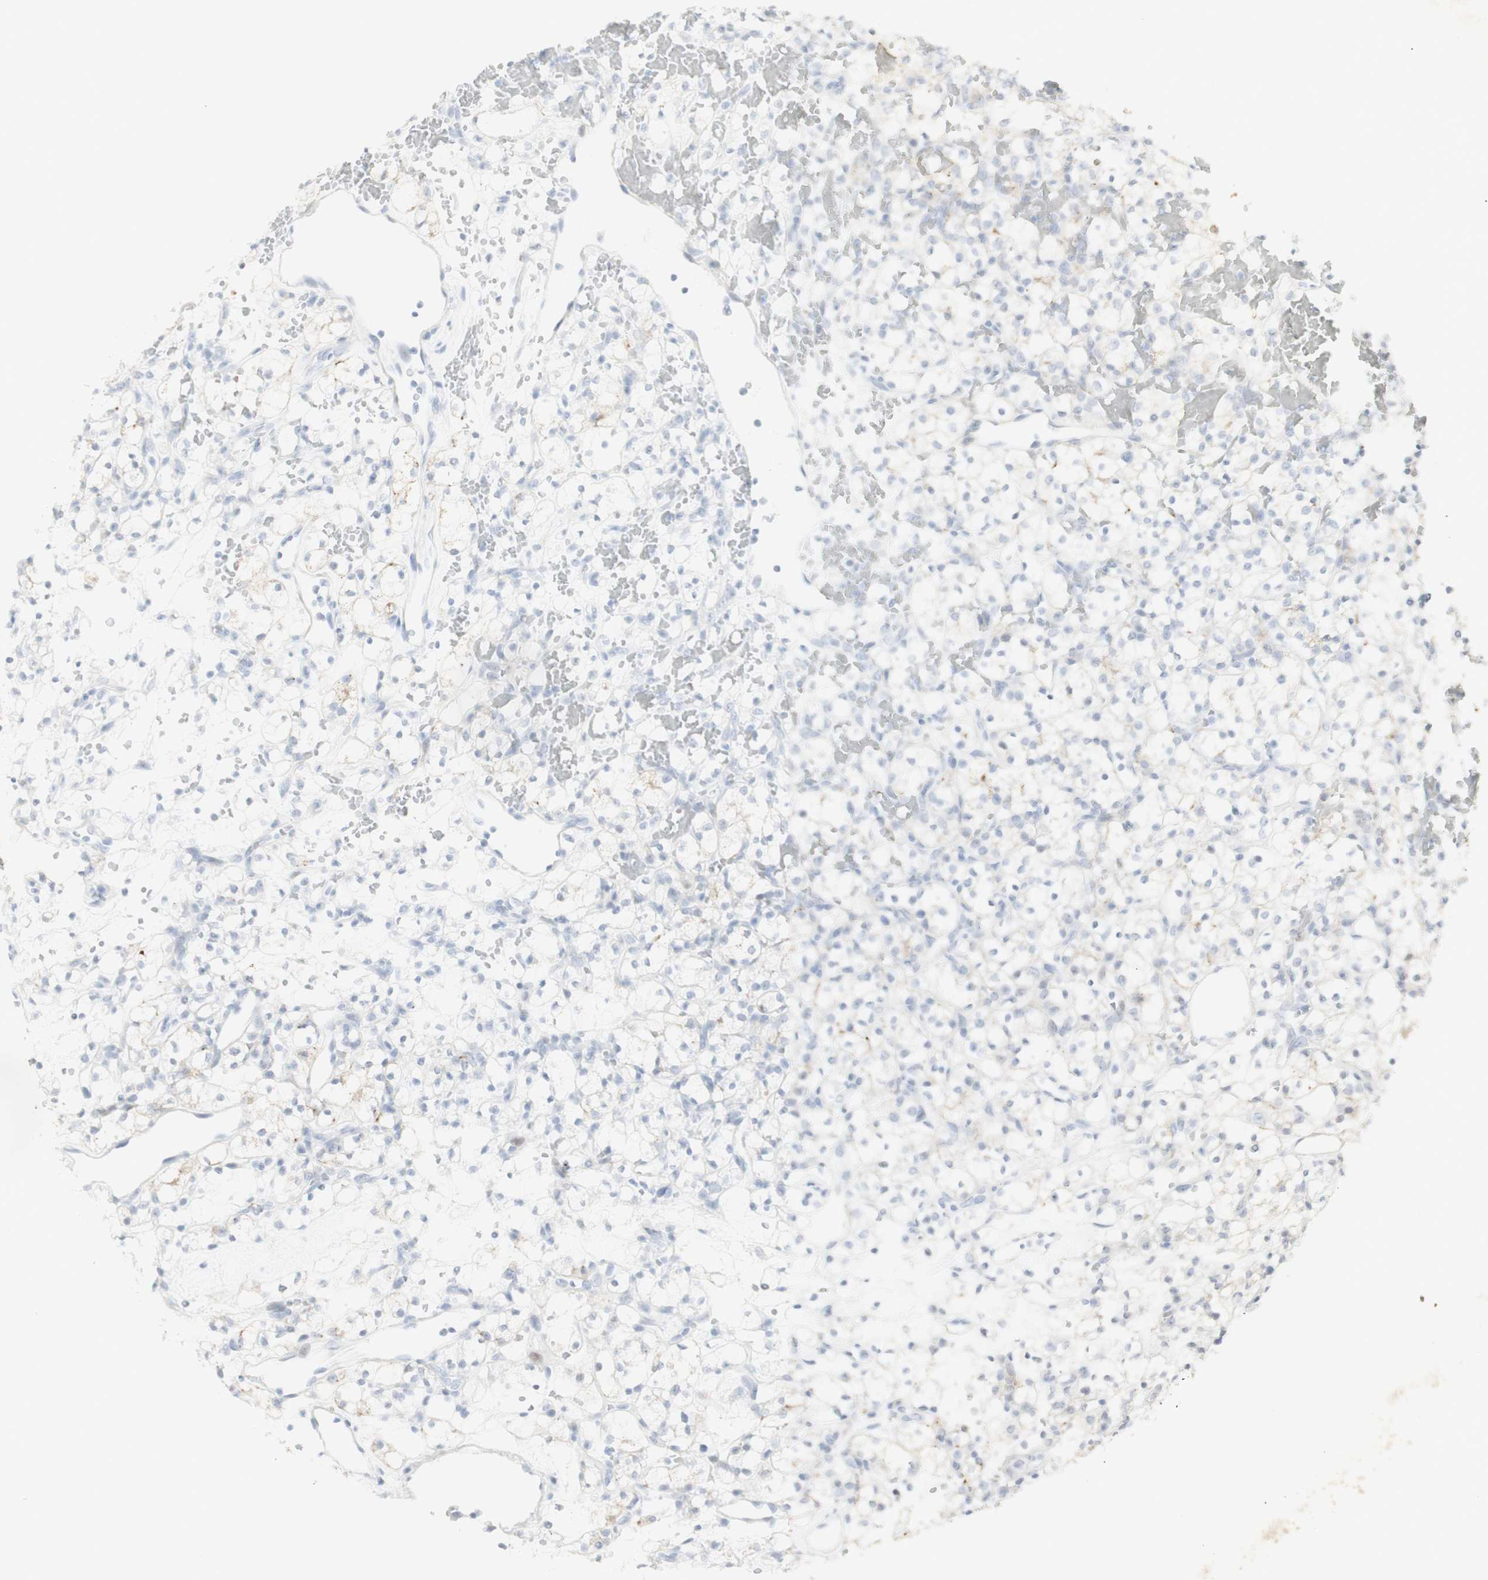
{"staining": {"intensity": "negative", "quantity": "none", "location": "none"}, "tissue": "renal cancer", "cell_type": "Tumor cells", "image_type": "cancer", "snomed": [{"axis": "morphology", "description": "Adenocarcinoma, NOS"}, {"axis": "topography", "description": "Kidney"}], "caption": "This photomicrograph is of renal adenocarcinoma stained with immunohistochemistry to label a protein in brown with the nuclei are counter-stained blue. There is no staining in tumor cells. Nuclei are stained in blue.", "gene": "NDST4", "patient": {"sex": "female", "age": 60}}